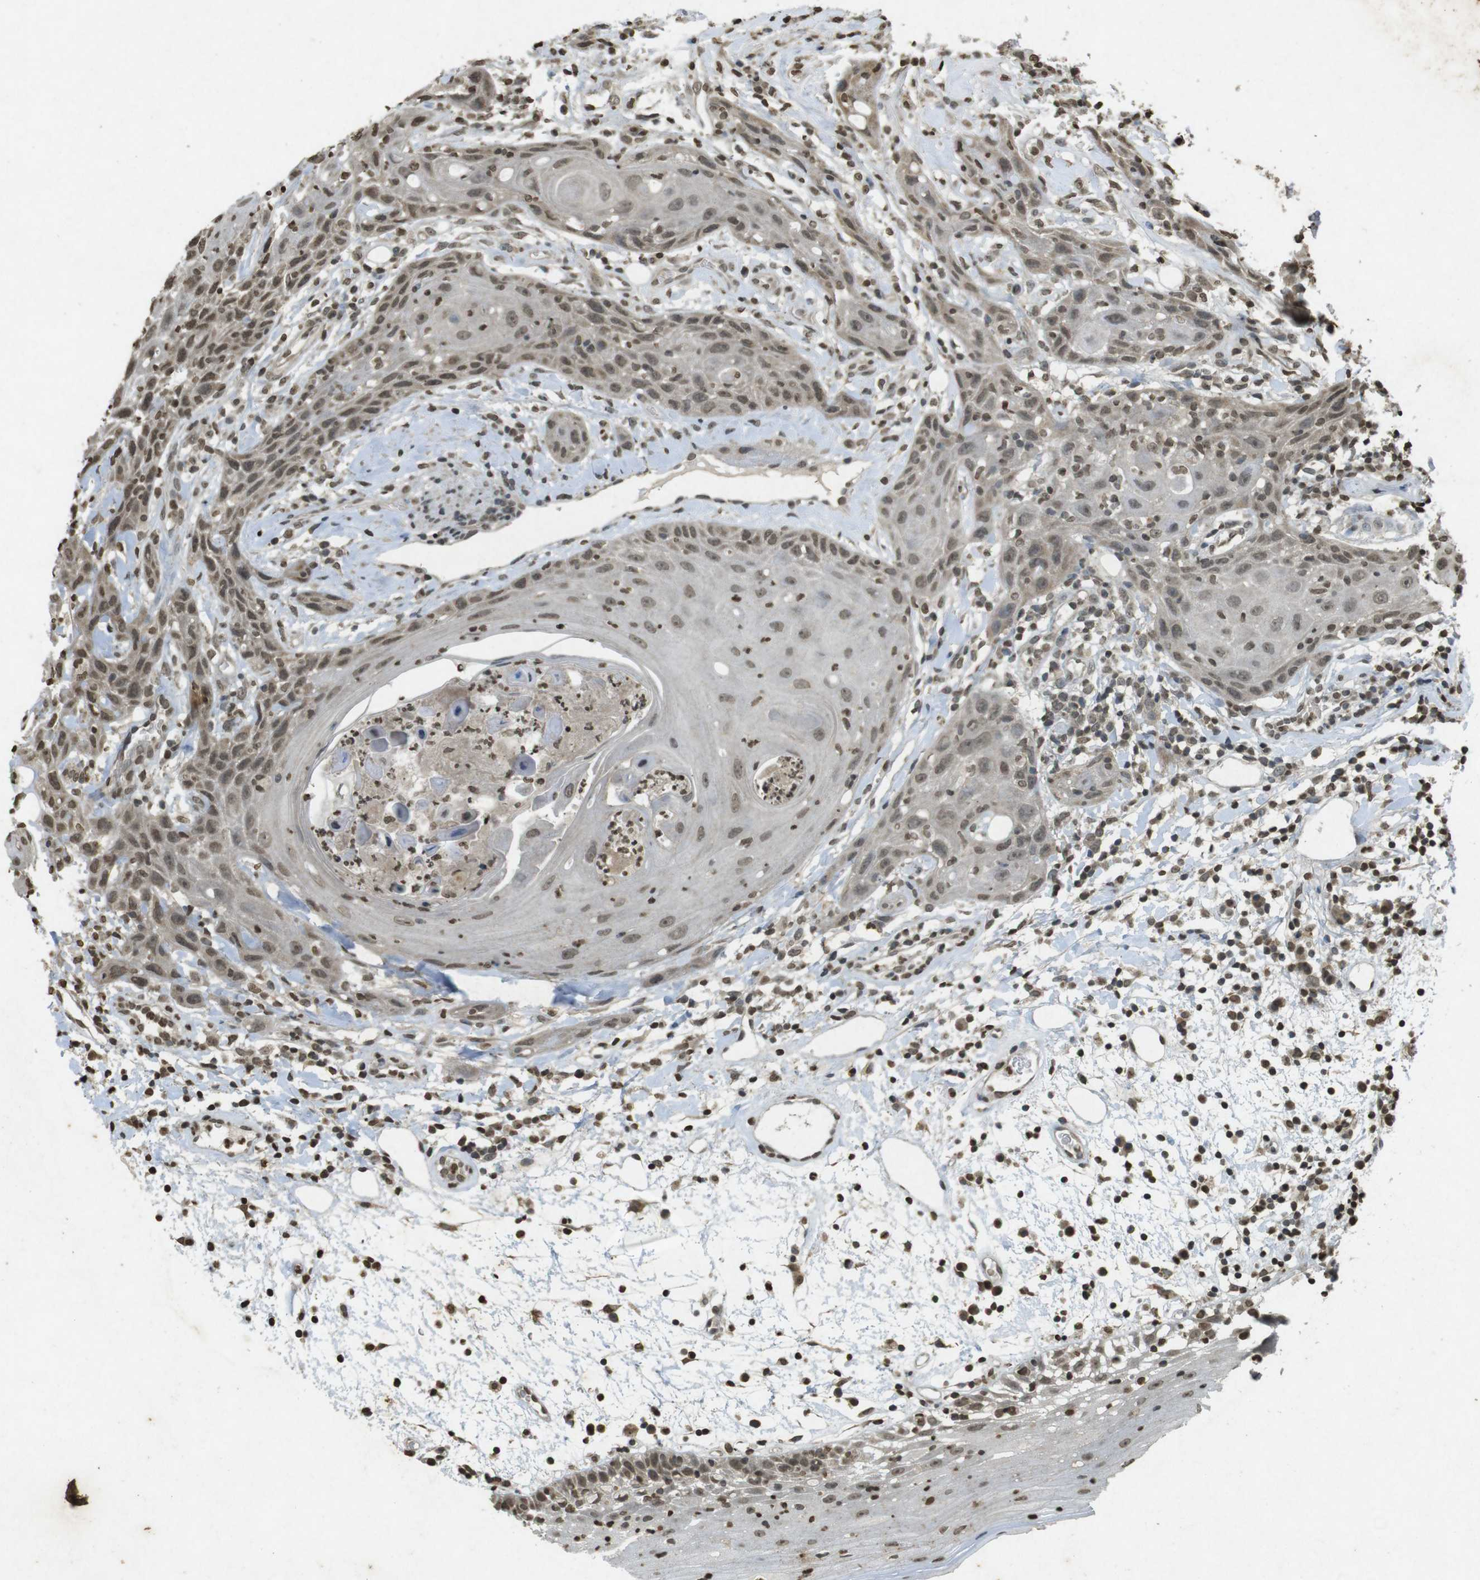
{"staining": {"intensity": "moderate", "quantity": ">75%", "location": "nuclear"}, "tissue": "oral mucosa", "cell_type": "Squamous epithelial cells", "image_type": "normal", "snomed": [{"axis": "morphology", "description": "Normal tissue, NOS"}, {"axis": "morphology", "description": "Squamous cell carcinoma, NOS"}, {"axis": "topography", "description": "Skeletal muscle"}, {"axis": "topography", "description": "Oral tissue"}], "caption": "Immunohistochemistry (IHC) (DAB (3,3'-diaminobenzidine)) staining of benign human oral mucosa exhibits moderate nuclear protein expression in approximately >75% of squamous epithelial cells.", "gene": "ORC4", "patient": {"sex": "male", "age": 71}}